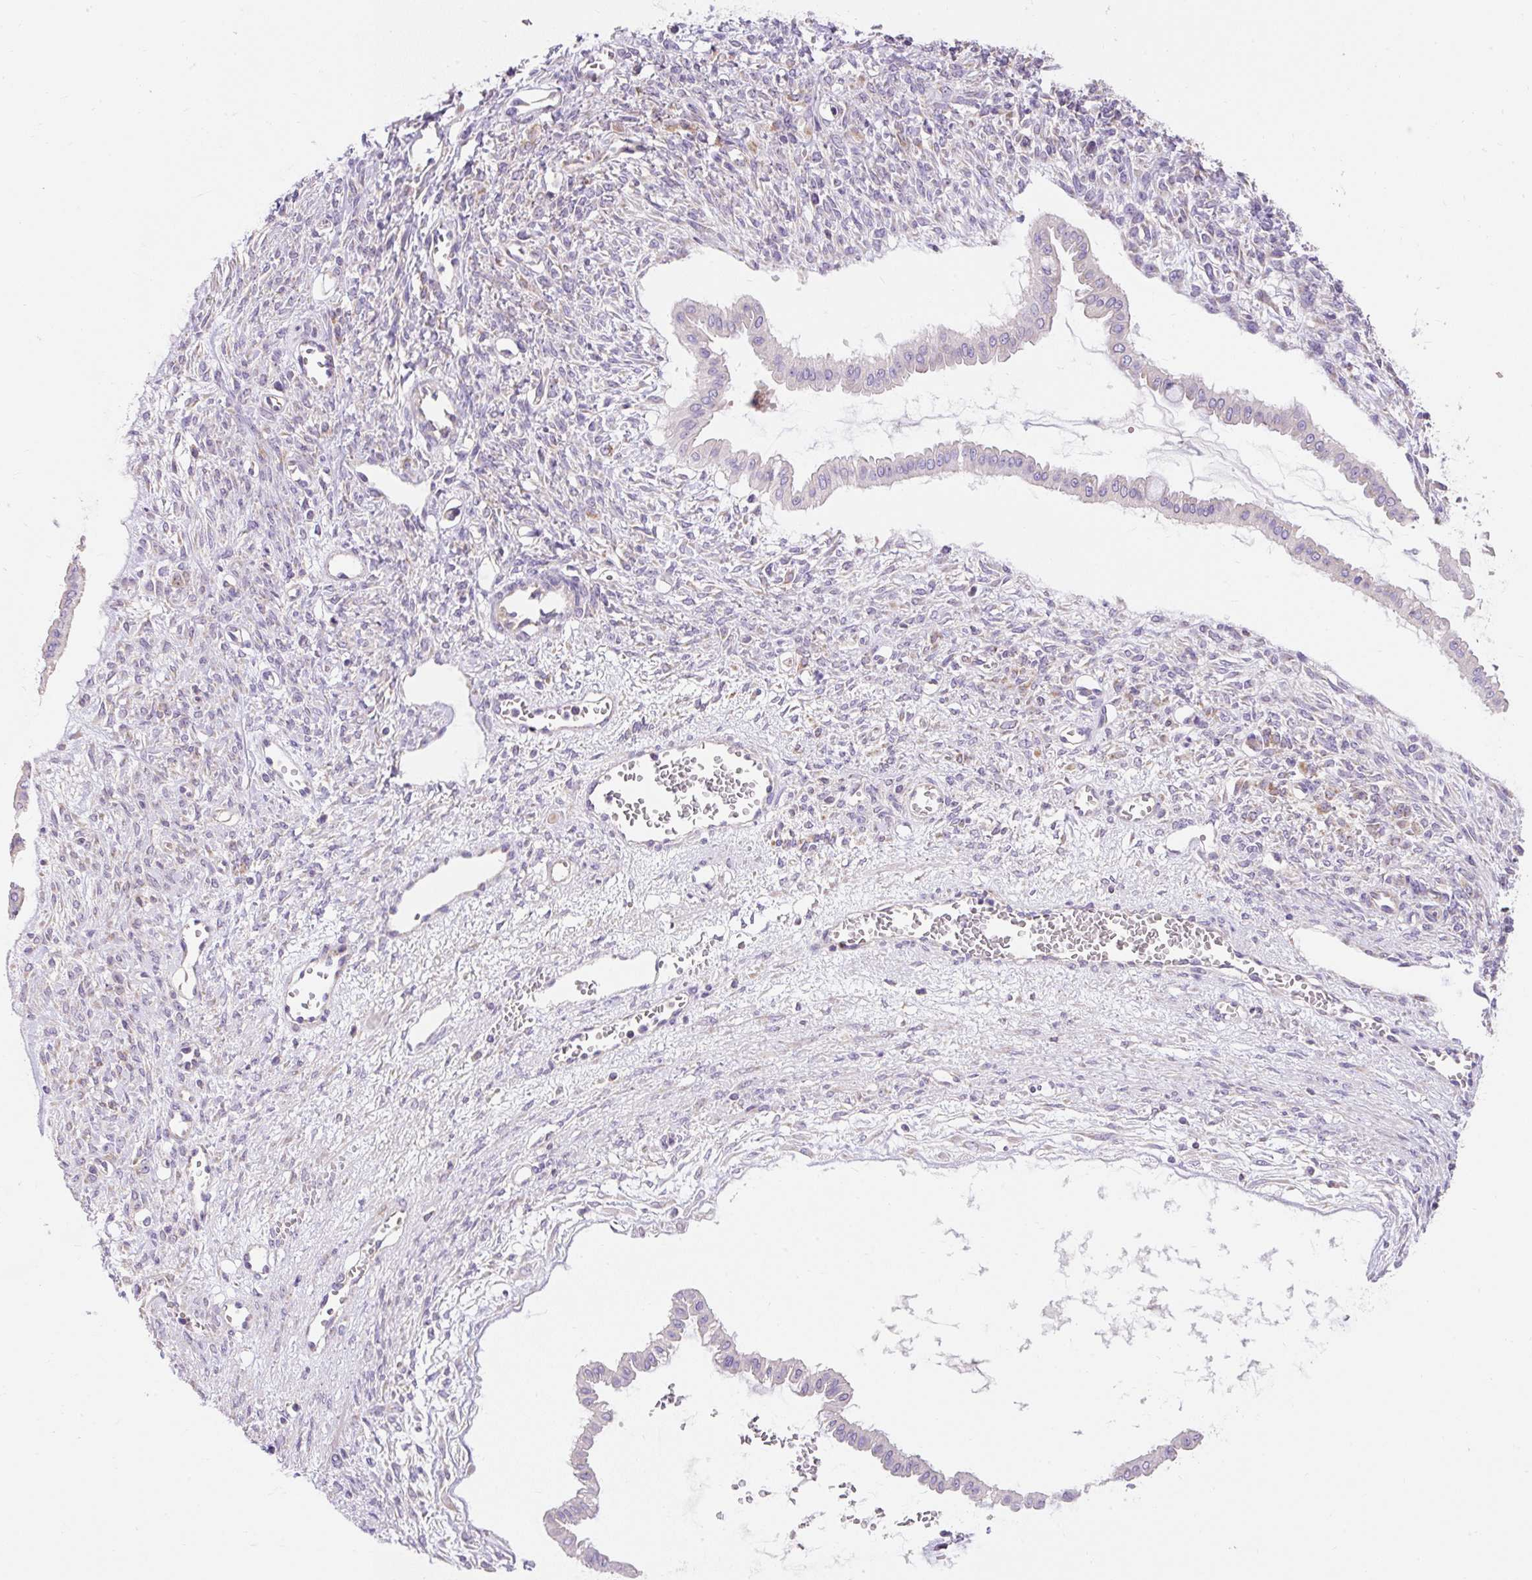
{"staining": {"intensity": "negative", "quantity": "none", "location": "none"}, "tissue": "ovarian cancer", "cell_type": "Tumor cells", "image_type": "cancer", "snomed": [{"axis": "morphology", "description": "Cystadenocarcinoma, mucinous, NOS"}, {"axis": "topography", "description": "Ovary"}], "caption": "There is no significant expression in tumor cells of mucinous cystadenocarcinoma (ovarian).", "gene": "PMAIP1", "patient": {"sex": "female", "age": 73}}